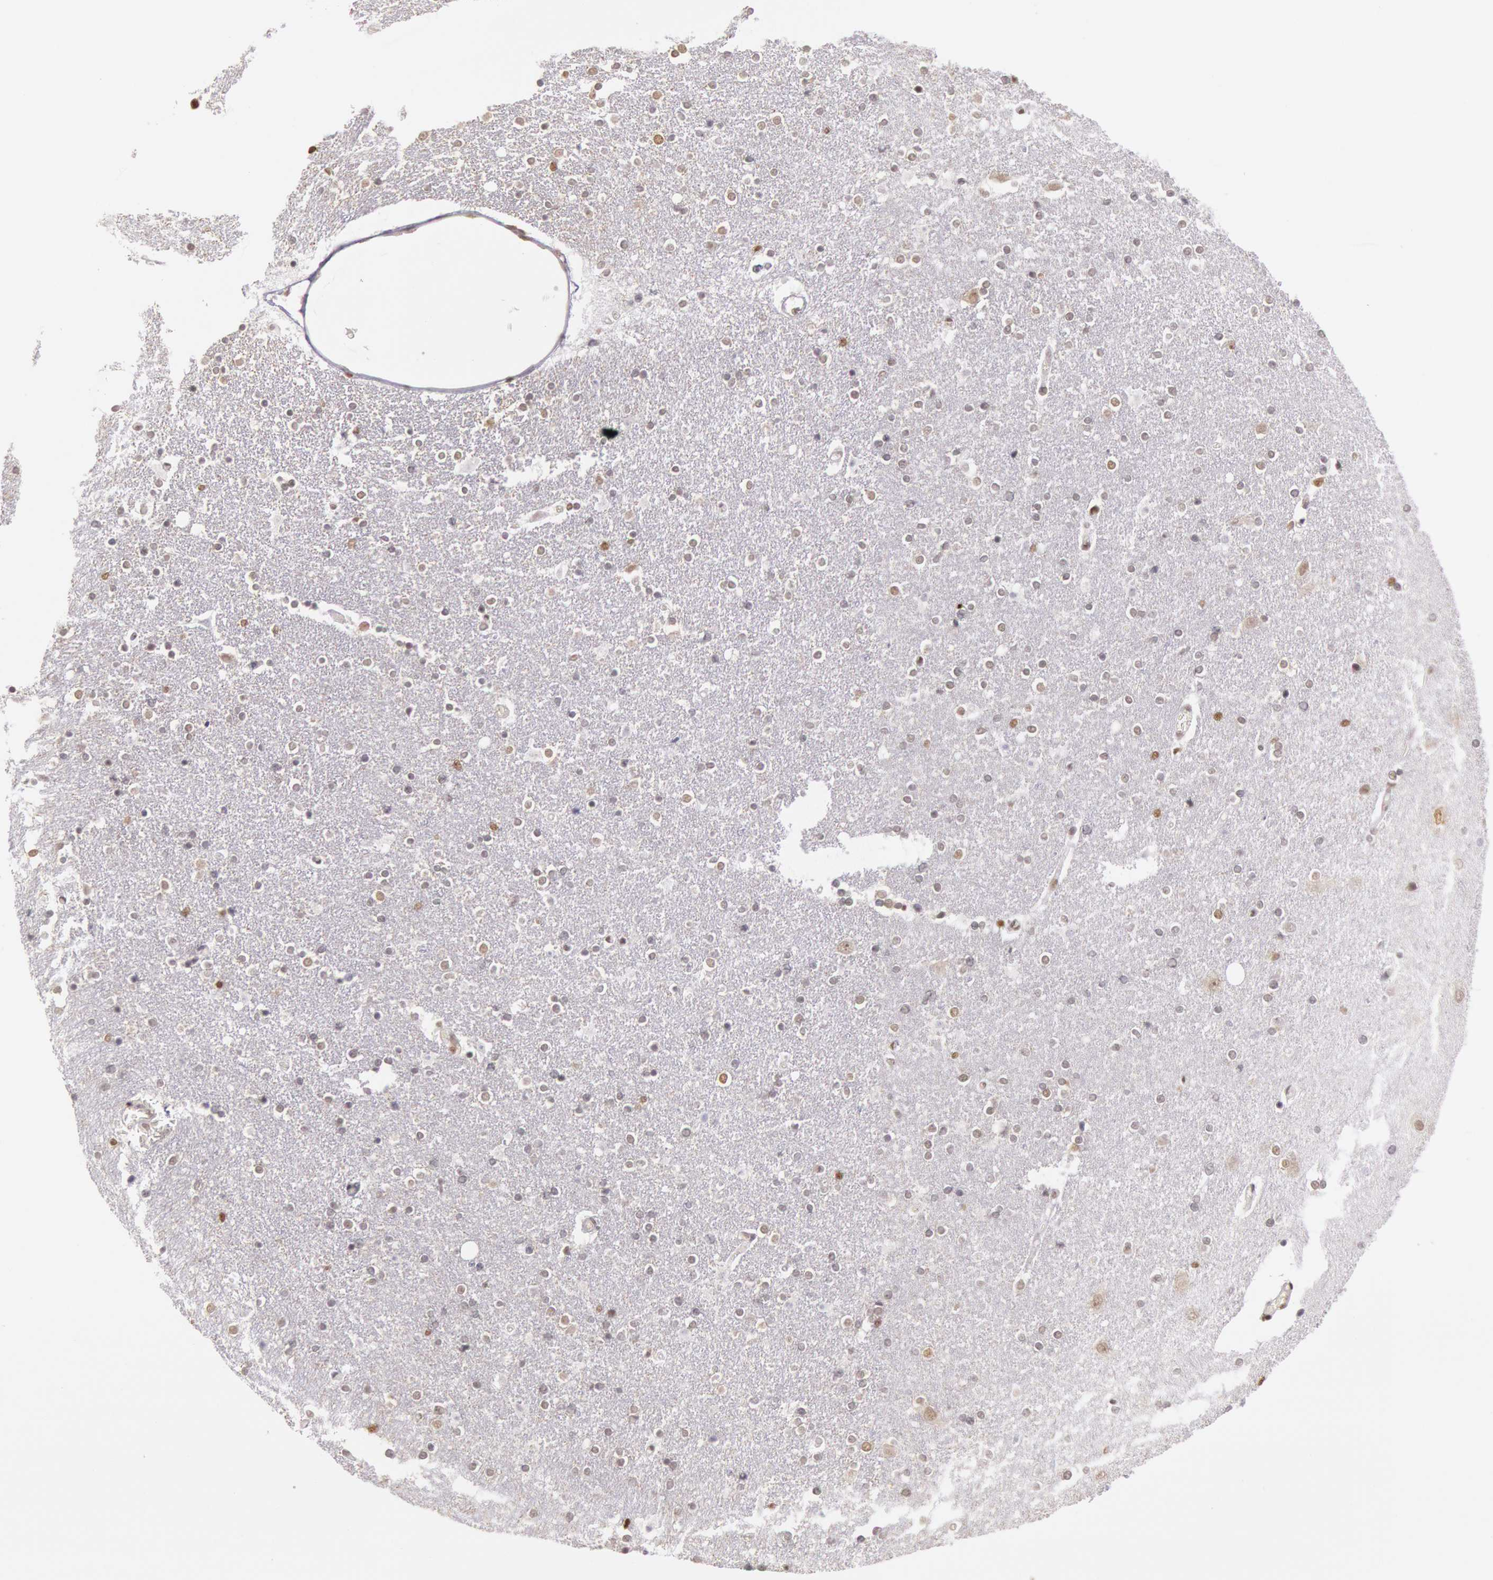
{"staining": {"intensity": "moderate", "quantity": ">75%", "location": "nuclear"}, "tissue": "caudate", "cell_type": "Glial cells", "image_type": "normal", "snomed": [{"axis": "morphology", "description": "Normal tissue, NOS"}, {"axis": "topography", "description": "Lateral ventricle wall"}], "caption": "A brown stain highlights moderate nuclear expression of a protein in glial cells of normal caudate.", "gene": "ESS2", "patient": {"sex": "female", "age": 54}}